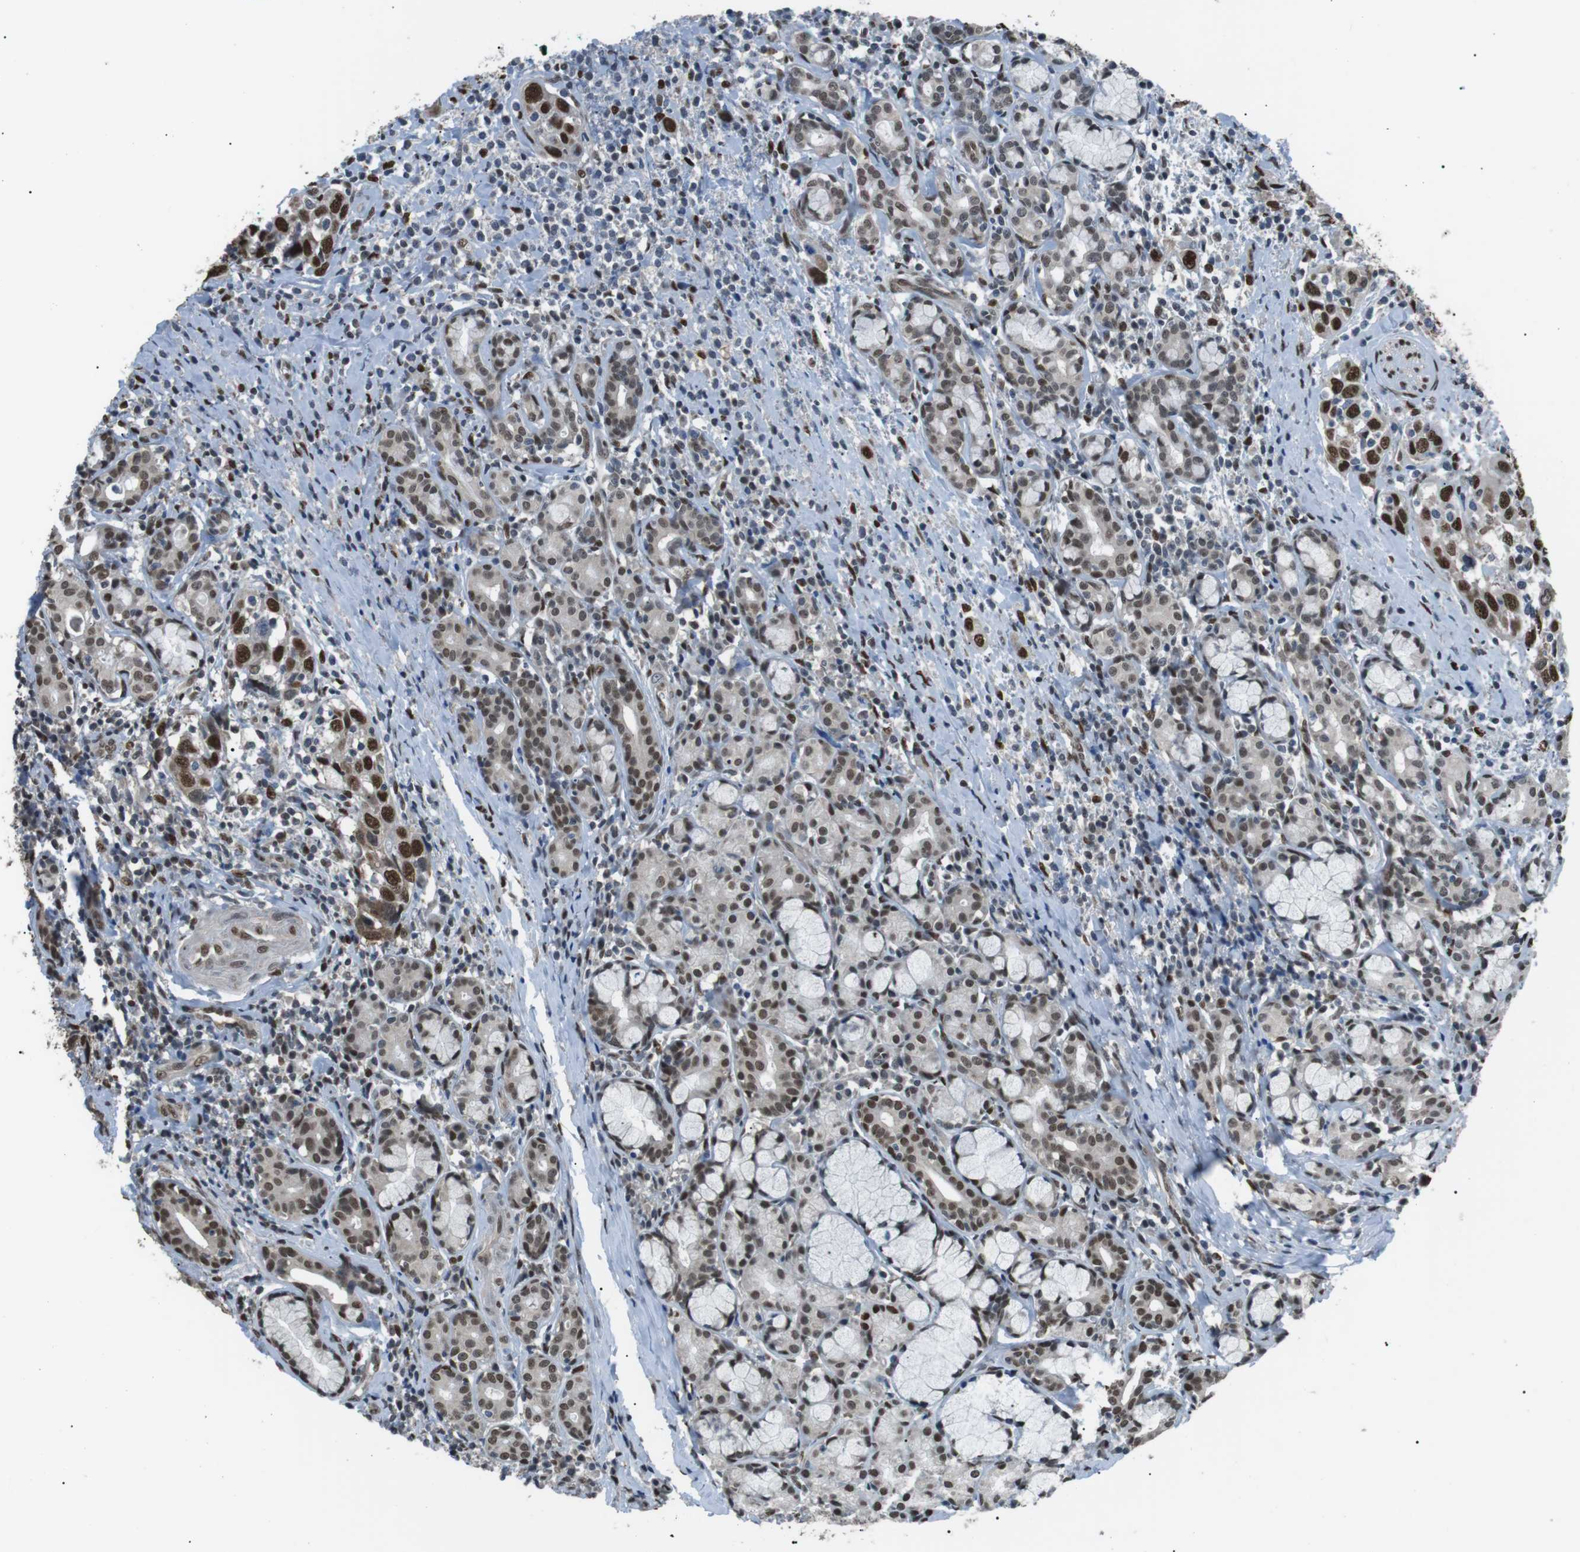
{"staining": {"intensity": "strong", "quantity": "25%-75%", "location": "nuclear"}, "tissue": "head and neck cancer", "cell_type": "Tumor cells", "image_type": "cancer", "snomed": [{"axis": "morphology", "description": "Squamous cell carcinoma, NOS"}, {"axis": "topography", "description": "Oral tissue"}, {"axis": "topography", "description": "Head-Neck"}], "caption": "IHC staining of head and neck cancer (squamous cell carcinoma), which exhibits high levels of strong nuclear expression in approximately 25%-75% of tumor cells indicating strong nuclear protein positivity. The staining was performed using DAB (brown) for protein detection and nuclei were counterstained in hematoxylin (blue).", "gene": "SRPK2", "patient": {"sex": "female", "age": 50}}